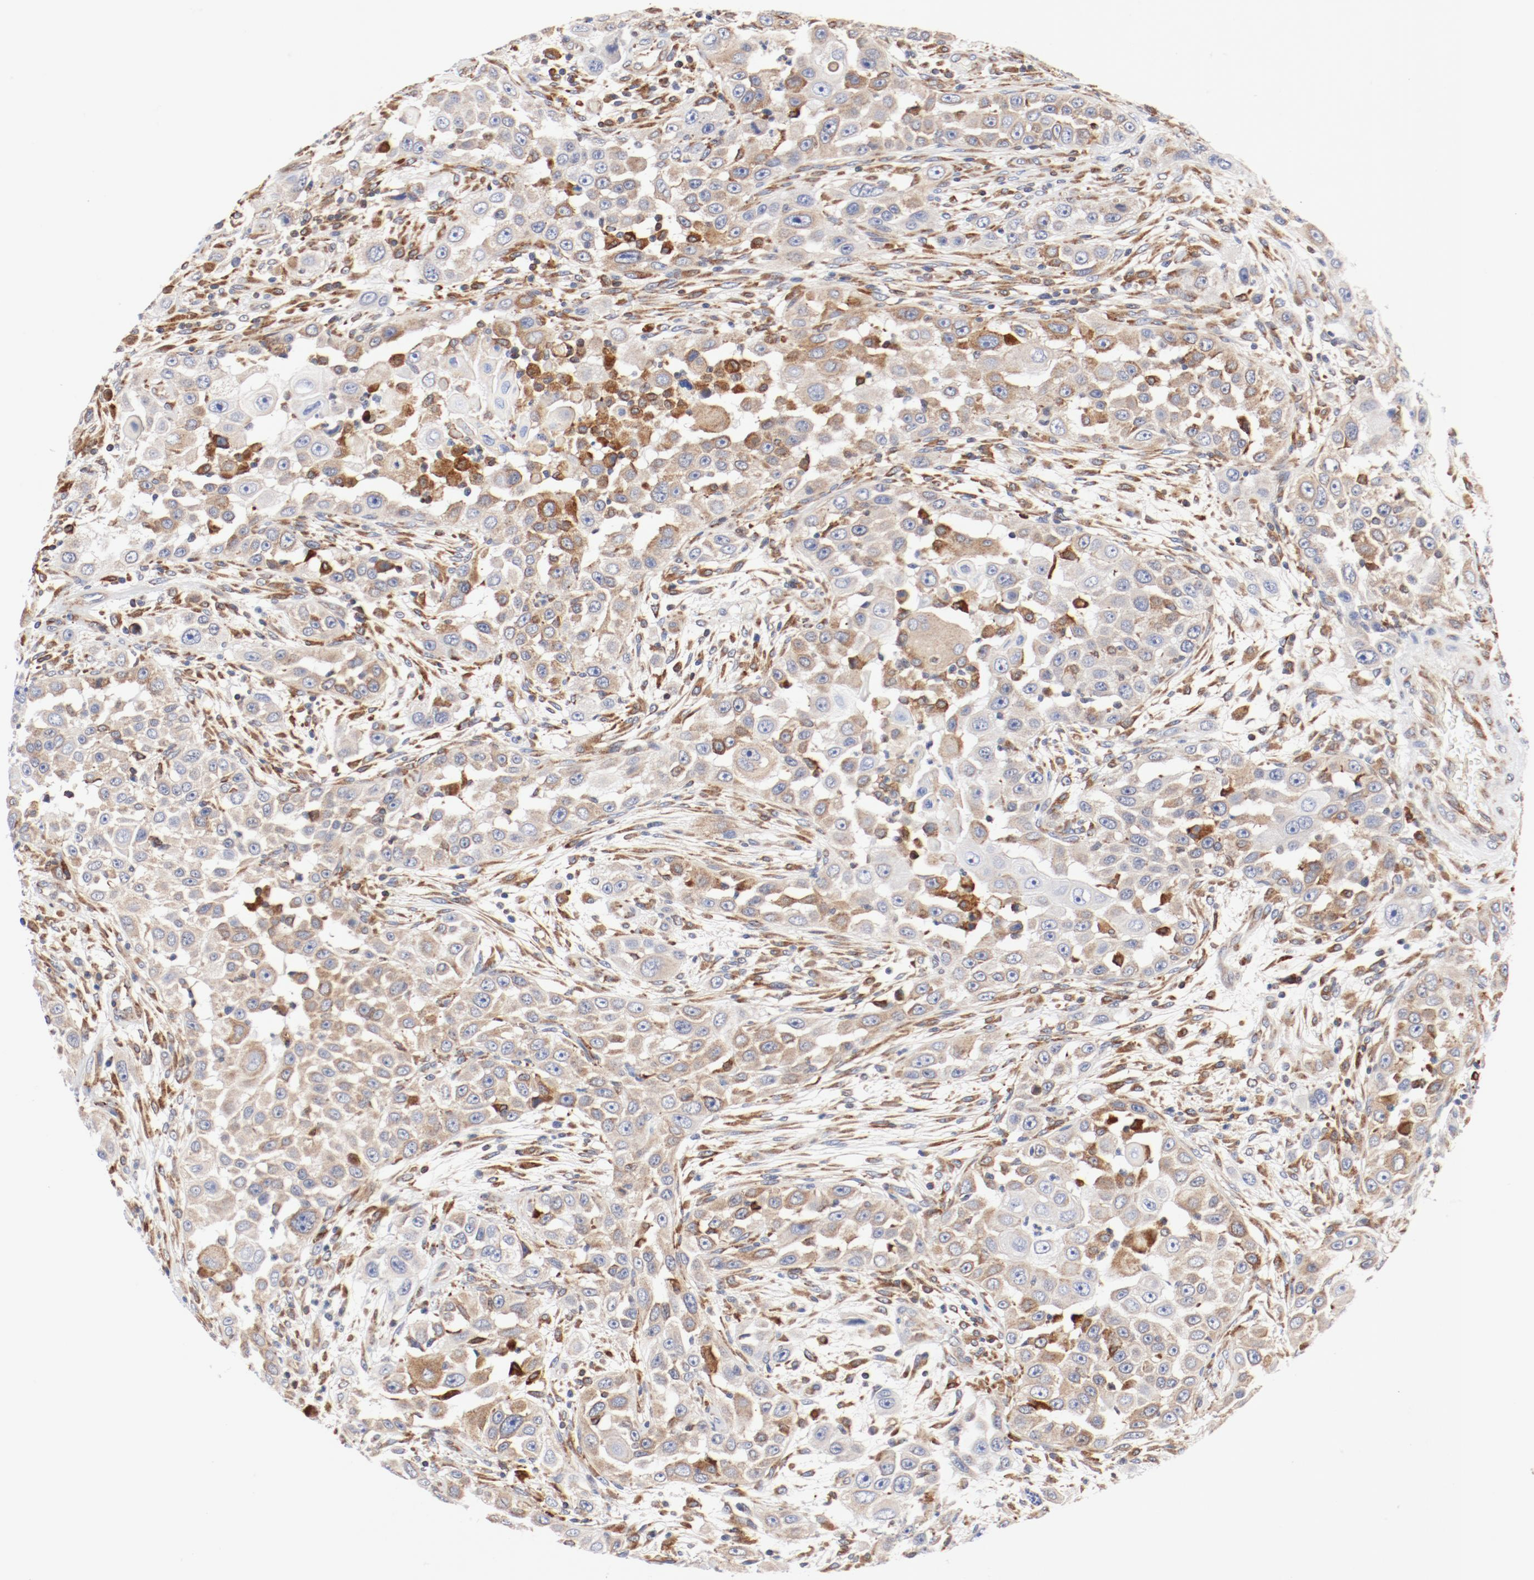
{"staining": {"intensity": "moderate", "quantity": ">75%", "location": "cytoplasmic/membranous"}, "tissue": "head and neck cancer", "cell_type": "Tumor cells", "image_type": "cancer", "snomed": [{"axis": "morphology", "description": "Carcinoma, NOS"}, {"axis": "topography", "description": "Head-Neck"}], "caption": "Immunohistochemistry micrograph of human head and neck cancer stained for a protein (brown), which demonstrates medium levels of moderate cytoplasmic/membranous expression in about >75% of tumor cells.", "gene": "PDPK1", "patient": {"sex": "male", "age": 87}}